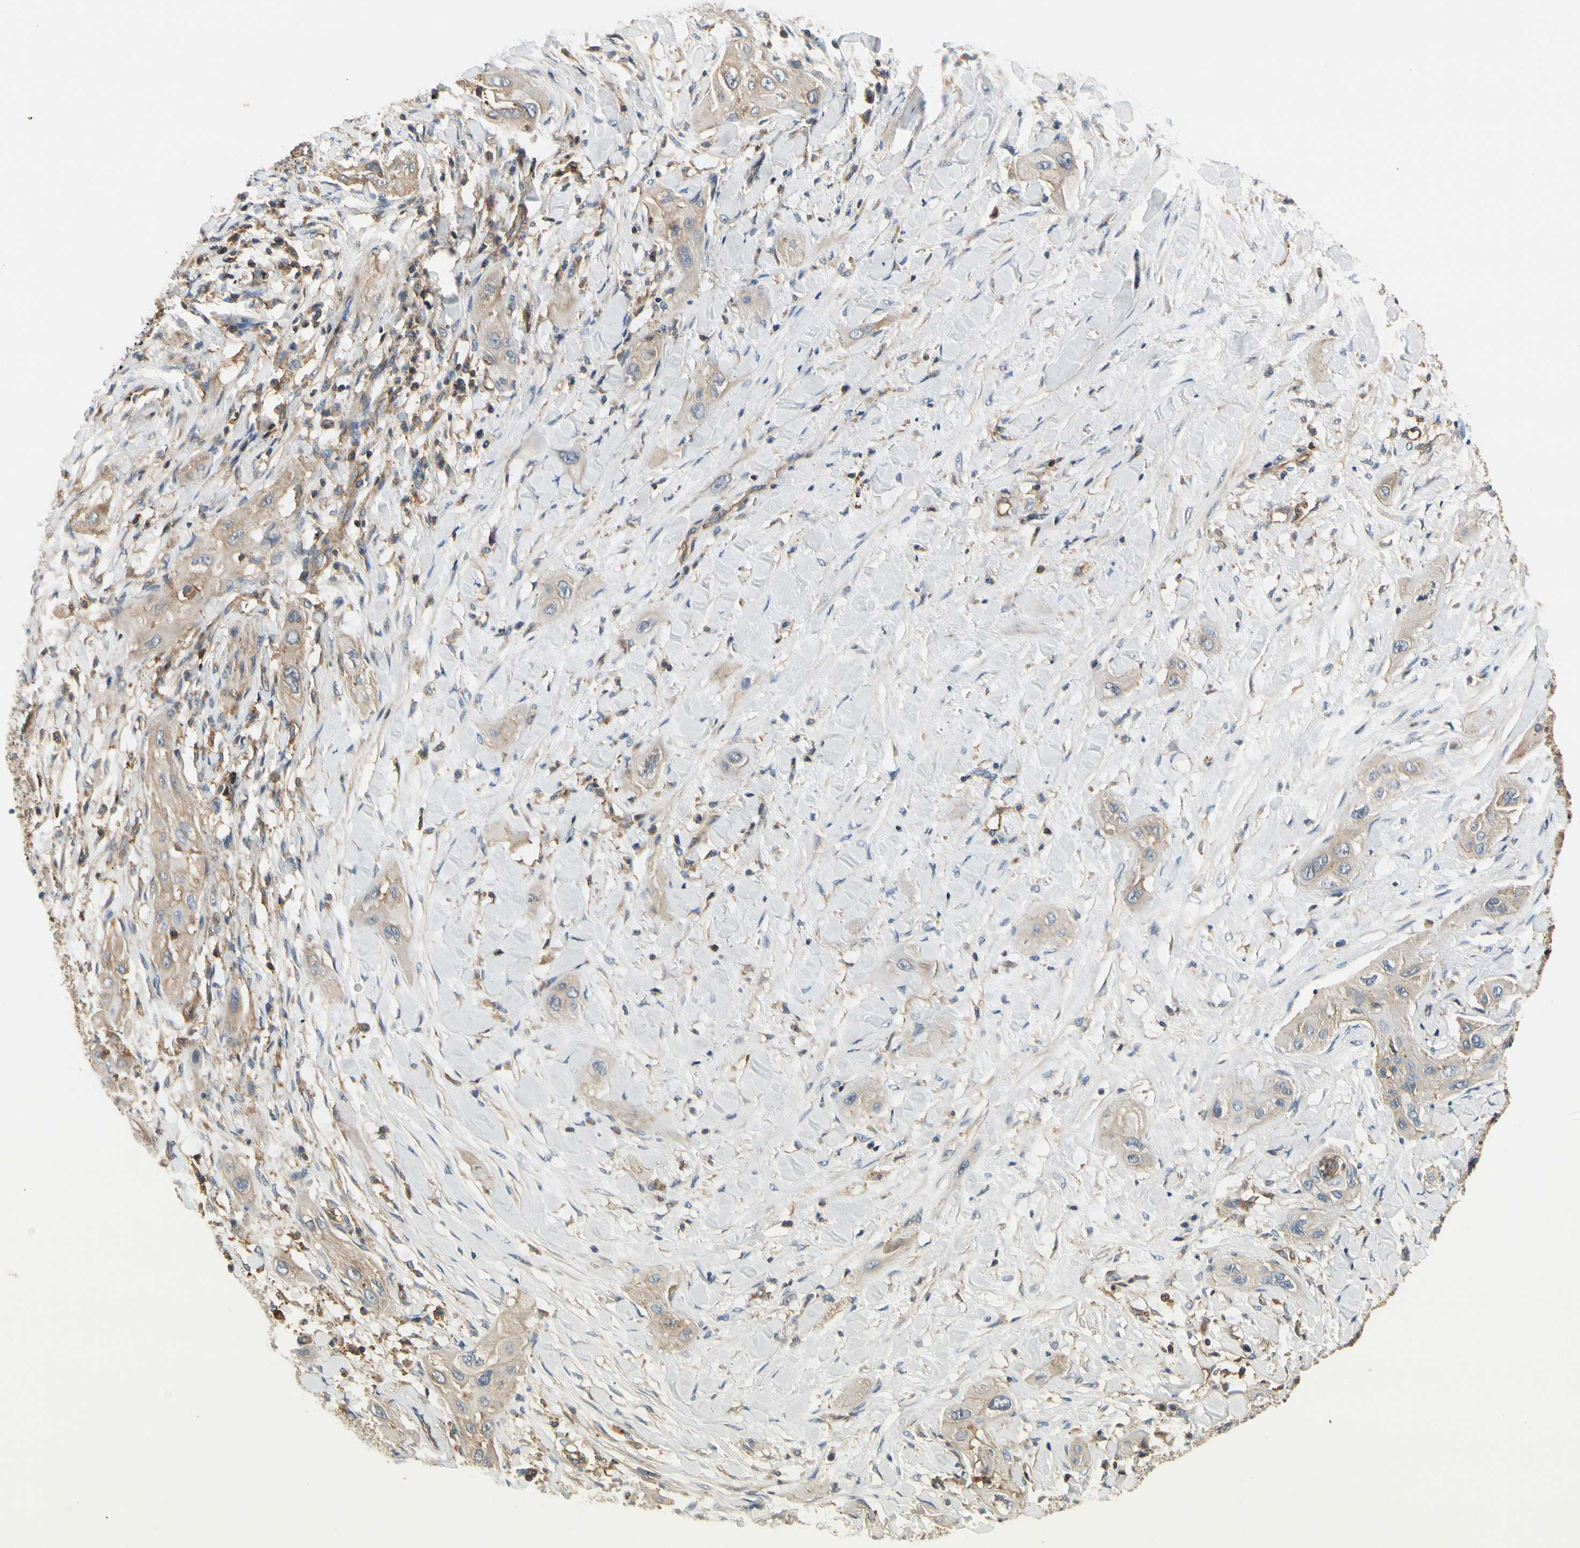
{"staining": {"intensity": "weak", "quantity": "25%-75%", "location": "cytoplasmic/membranous"}, "tissue": "lung cancer", "cell_type": "Tumor cells", "image_type": "cancer", "snomed": [{"axis": "morphology", "description": "Squamous cell carcinoma, NOS"}, {"axis": "topography", "description": "Lung"}], "caption": "The image reveals staining of lung cancer (squamous cell carcinoma), revealing weak cytoplasmic/membranous protein positivity (brown color) within tumor cells.", "gene": "IL1RL1", "patient": {"sex": "female", "age": 47}}